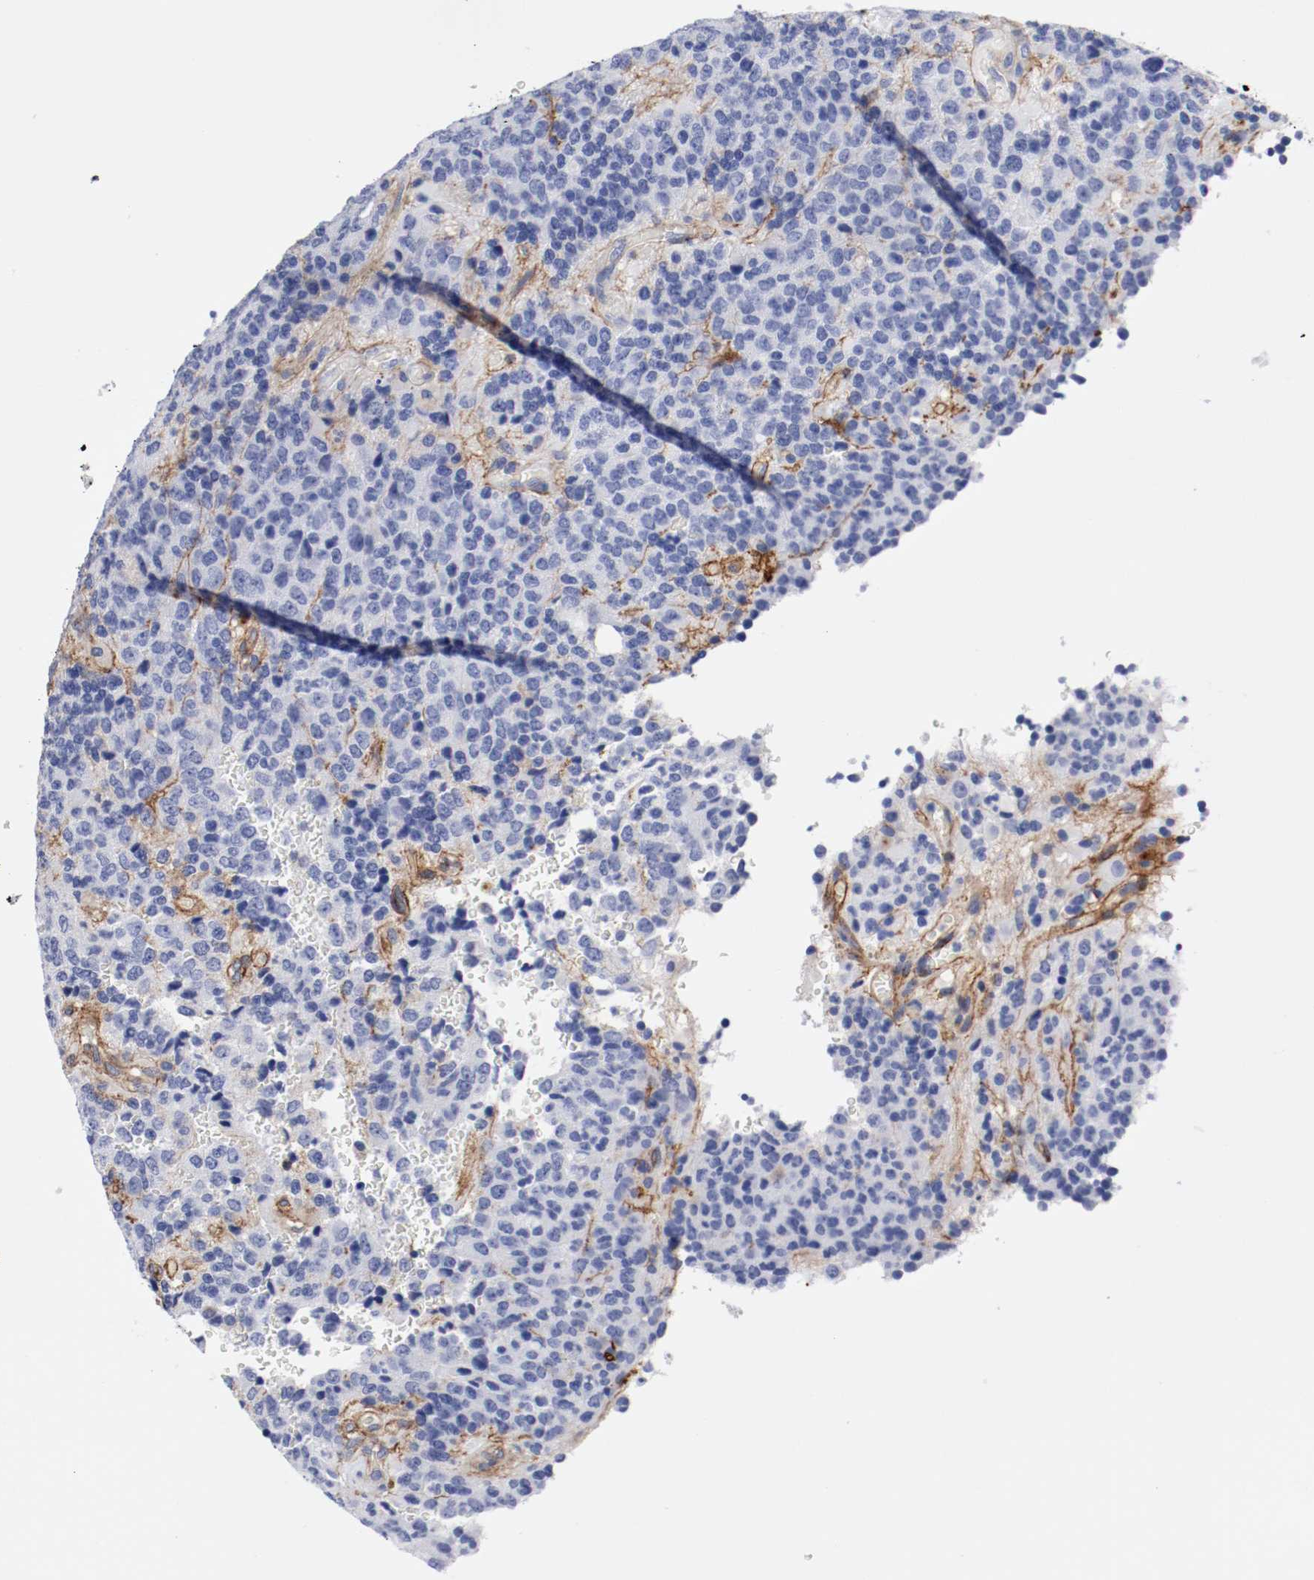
{"staining": {"intensity": "negative", "quantity": "none", "location": "none"}, "tissue": "glioma", "cell_type": "Tumor cells", "image_type": "cancer", "snomed": [{"axis": "morphology", "description": "Glioma, malignant, High grade"}, {"axis": "topography", "description": "pancreas cauda"}], "caption": "A micrograph of malignant glioma (high-grade) stained for a protein reveals no brown staining in tumor cells.", "gene": "IFITM1", "patient": {"sex": "male", "age": 60}}